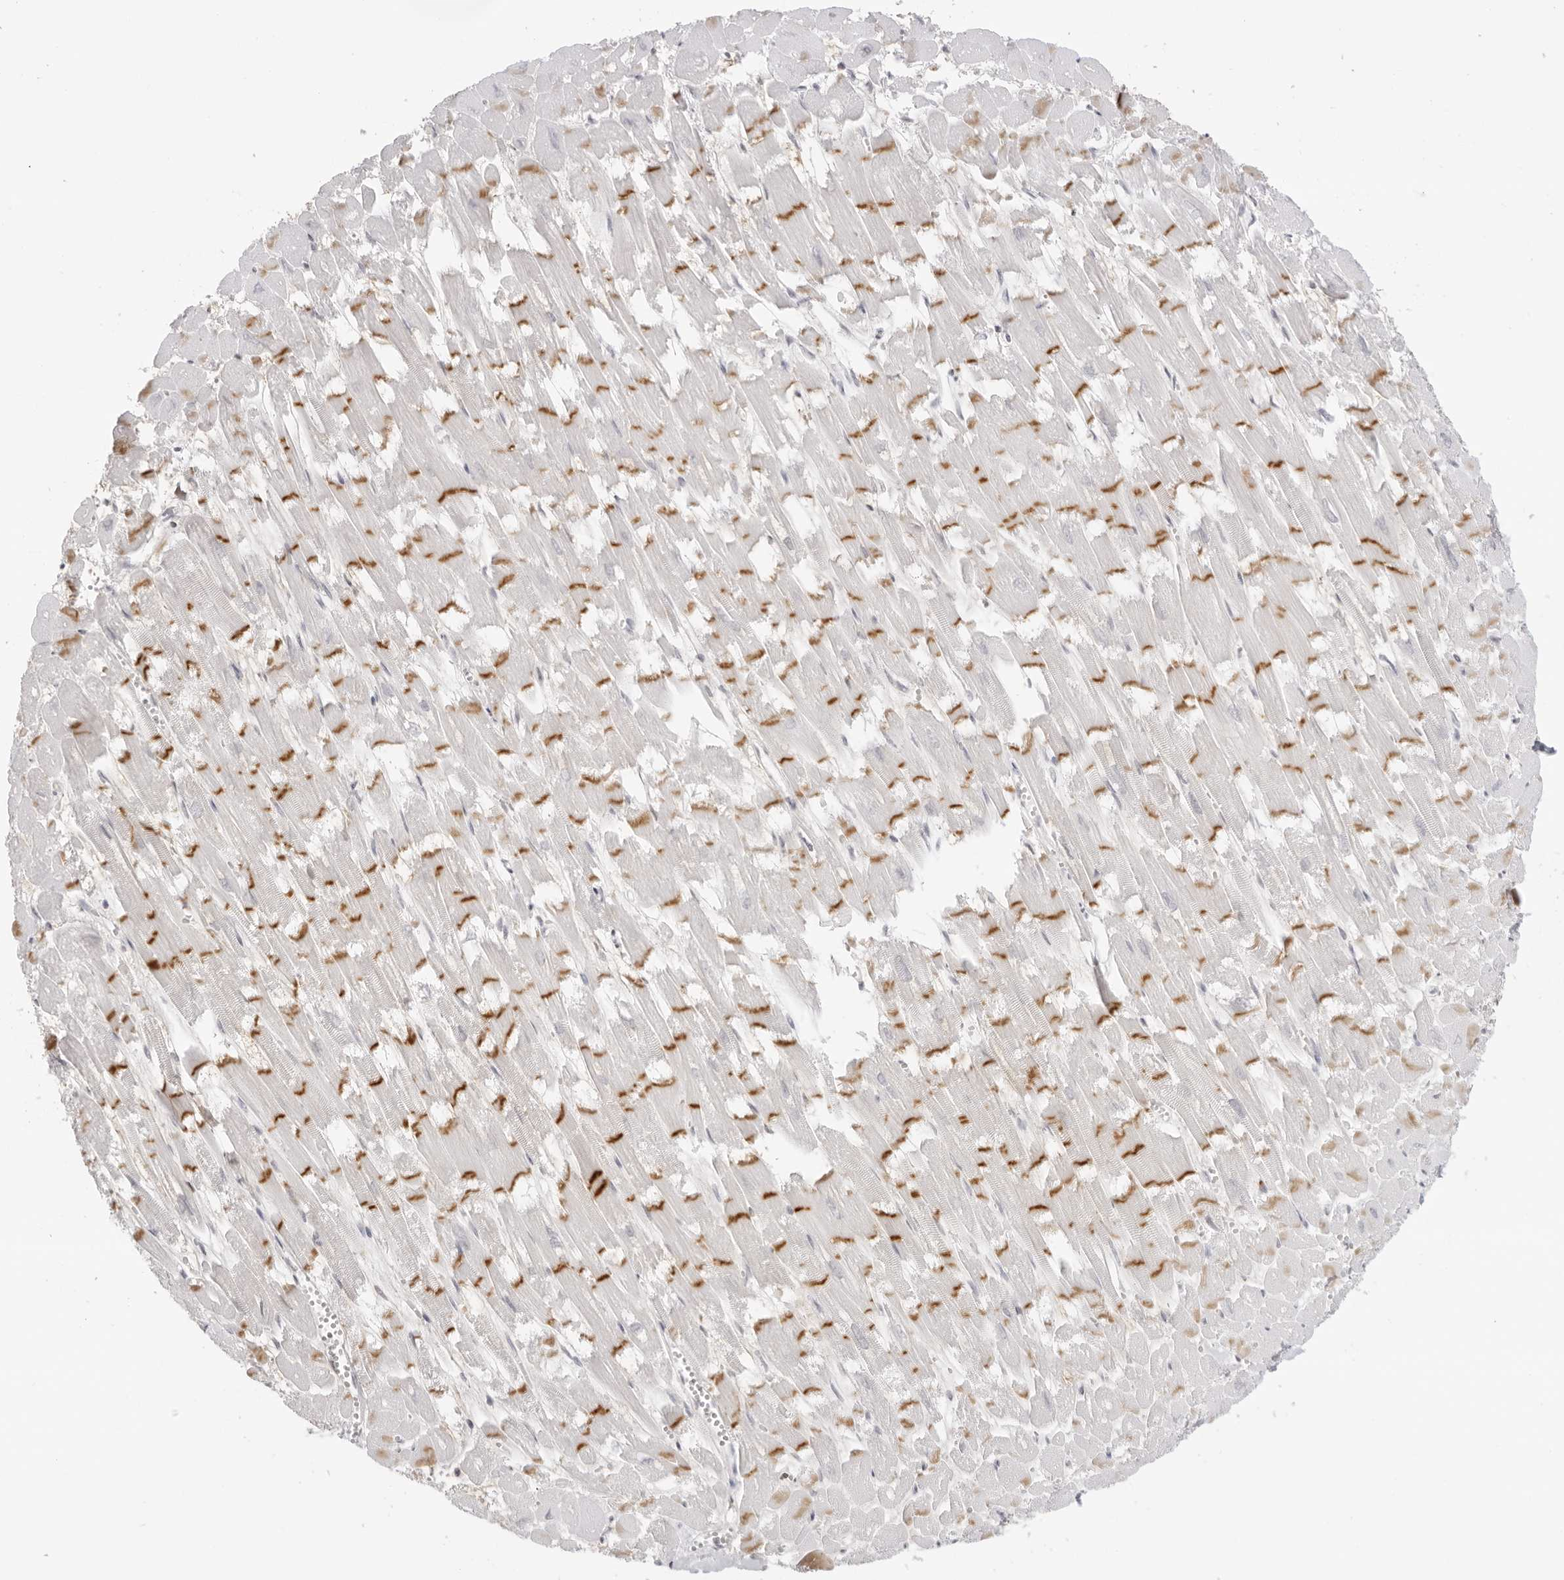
{"staining": {"intensity": "moderate", "quantity": "25%-75%", "location": "cytoplasmic/membranous"}, "tissue": "heart muscle", "cell_type": "Cardiomyocytes", "image_type": "normal", "snomed": [{"axis": "morphology", "description": "Normal tissue, NOS"}, {"axis": "topography", "description": "Heart"}], "caption": "High-power microscopy captured an IHC histopathology image of normal heart muscle, revealing moderate cytoplasmic/membranous positivity in about 25%-75% of cardiomyocytes. (DAB (3,3'-diaminobenzidine) IHC, brown staining for protein, blue staining for nuclei).", "gene": "RNF146", "patient": {"sex": "male", "age": 54}}